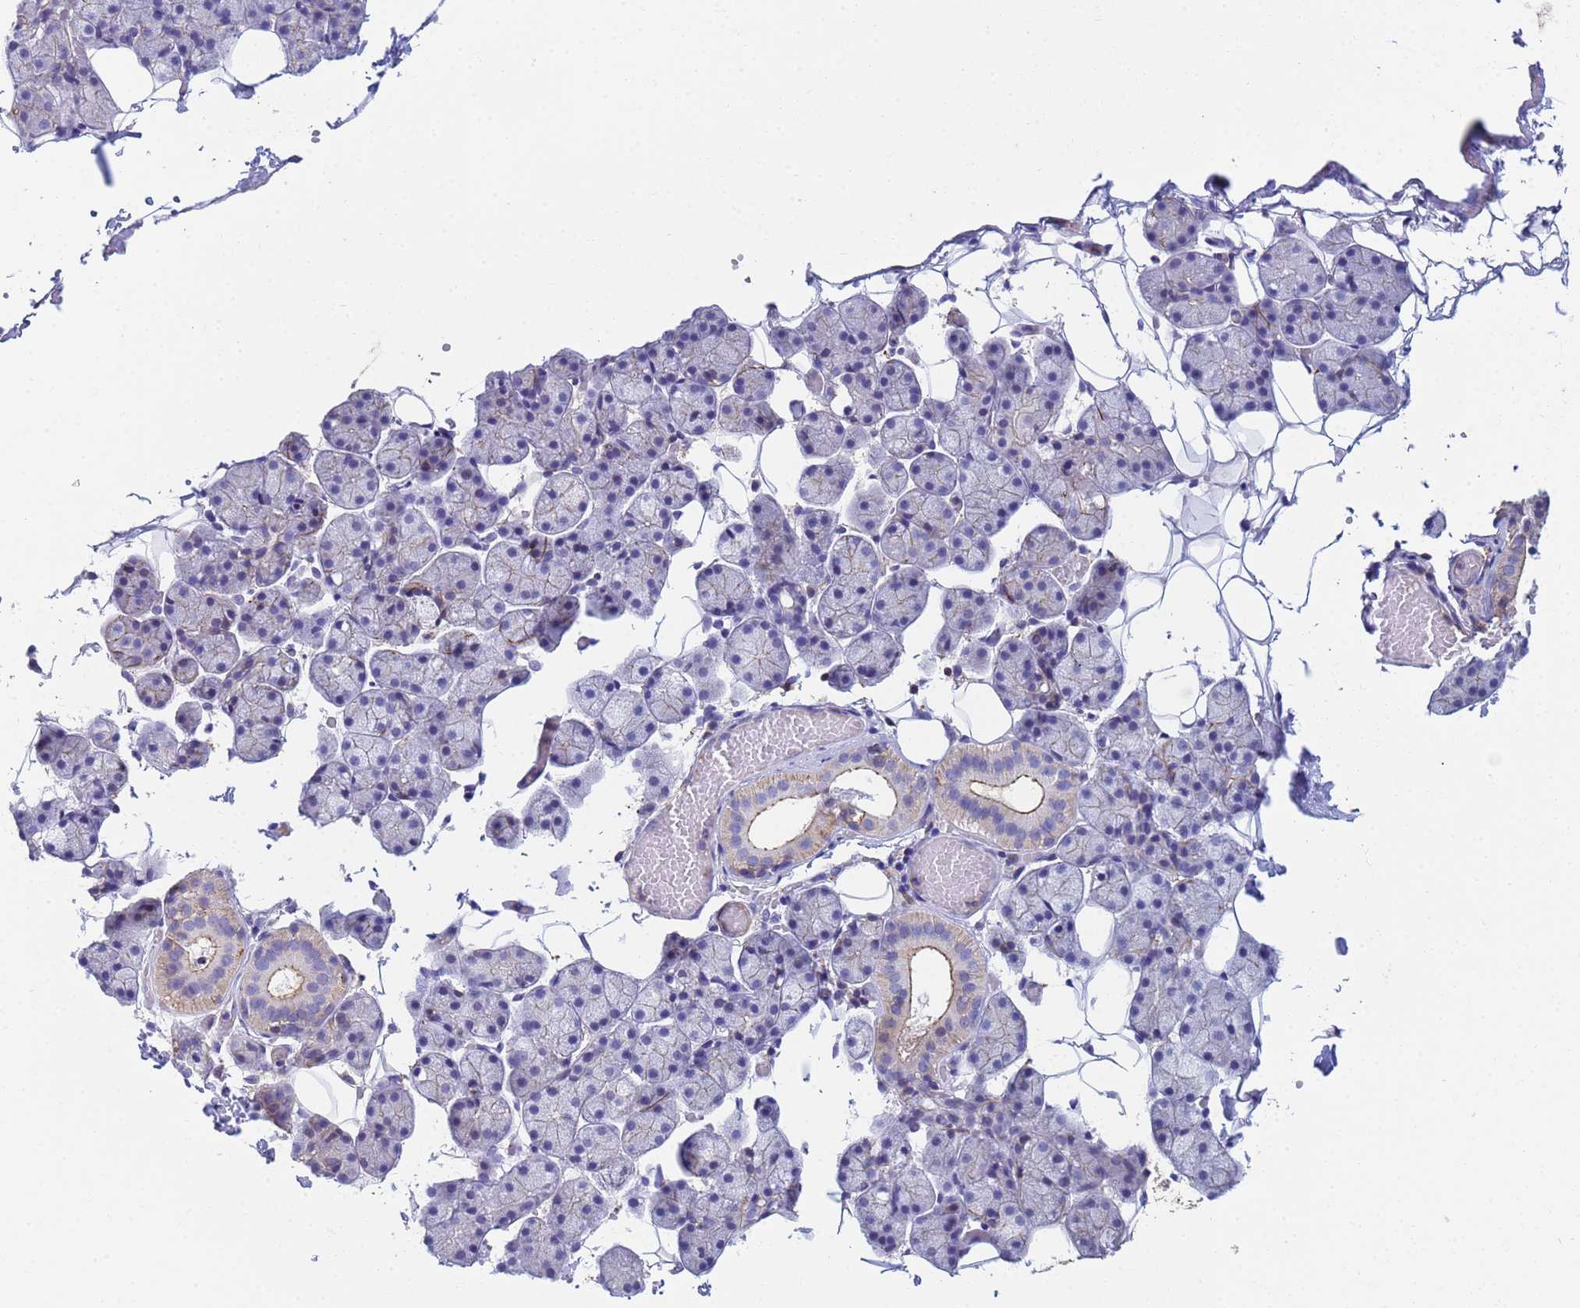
{"staining": {"intensity": "moderate", "quantity": "25%-75%", "location": "cytoplasmic/membranous"}, "tissue": "salivary gland", "cell_type": "Glandular cells", "image_type": "normal", "snomed": [{"axis": "morphology", "description": "Normal tissue, NOS"}, {"axis": "topography", "description": "Salivary gland"}], "caption": "This is an image of immunohistochemistry staining of normal salivary gland, which shows moderate staining in the cytoplasmic/membranous of glandular cells.", "gene": "ZNG1A", "patient": {"sex": "female", "age": 33}}